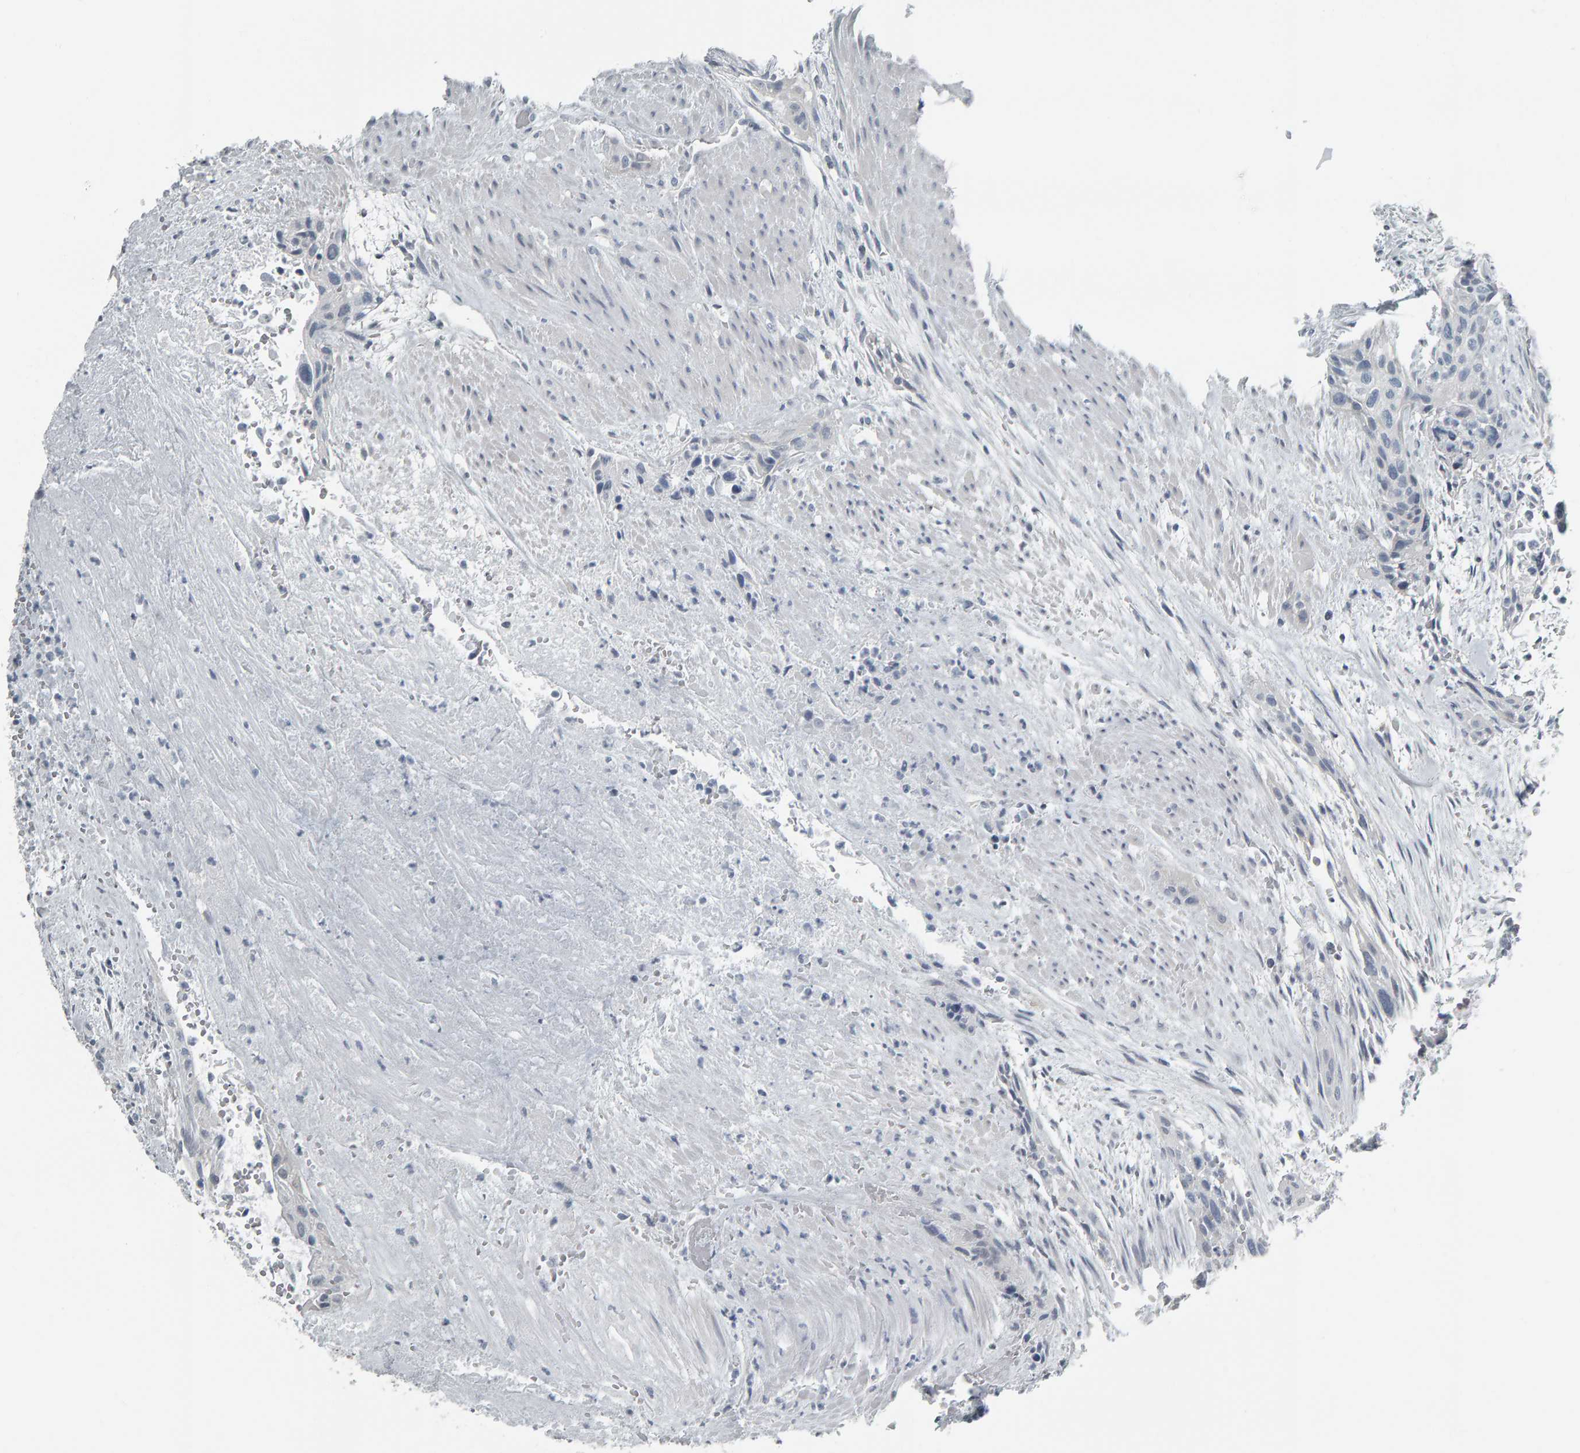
{"staining": {"intensity": "negative", "quantity": "none", "location": "none"}, "tissue": "urothelial cancer", "cell_type": "Tumor cells", "image_type": "cancer", "snomed": [{"axis": "morphology", "description": "Urothelial carcinoma, High grade"}, {"axis": "topography", "description": "Urinary bladder"}], "caption": "A micrograph of human urothelial cancer is negative for staining in tumor cells.", "gene": "PYY", "patient": {"sex": "male", "age": 35}}